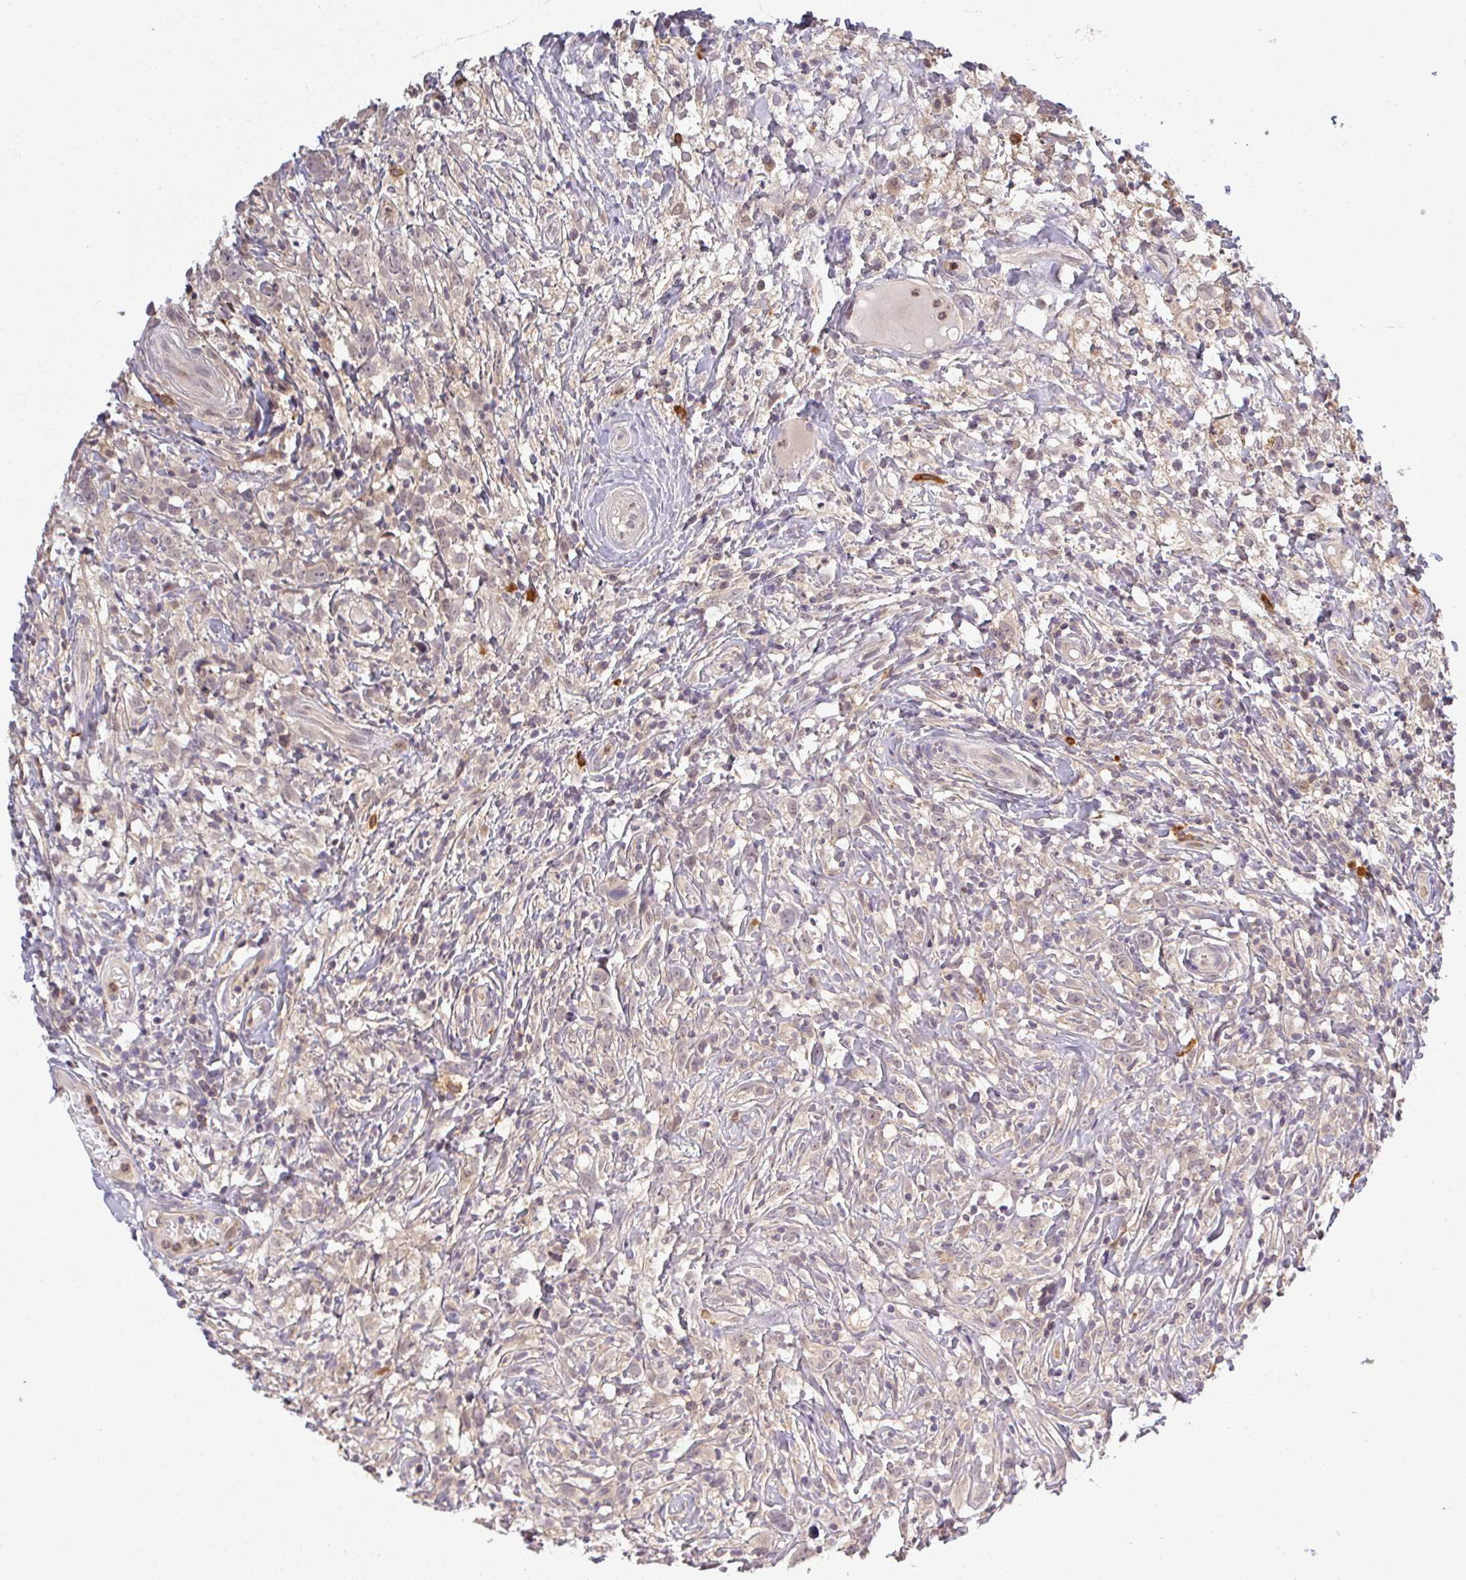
{"staining": {"intensity": "negative", "quantity": "none", "location": "none"}, "tissue": "lymphoma", "cell_type": "Tumor cells", "image_type": "cancer", "snomed": [{"axis": "morphology", "description": "Hodgkin's disease, NOS"}, {"axis": "topography", "description": "No Tissue"}], "caption": "Lymphoma was stained to show a protein in brown. There is no significant expression in tumor cells. (DAB immunohistochemistry visualized using brightfield microscopy, high magnification).", "gene": "FAM153A", "patient": {"sex": "female", "age": 21}}